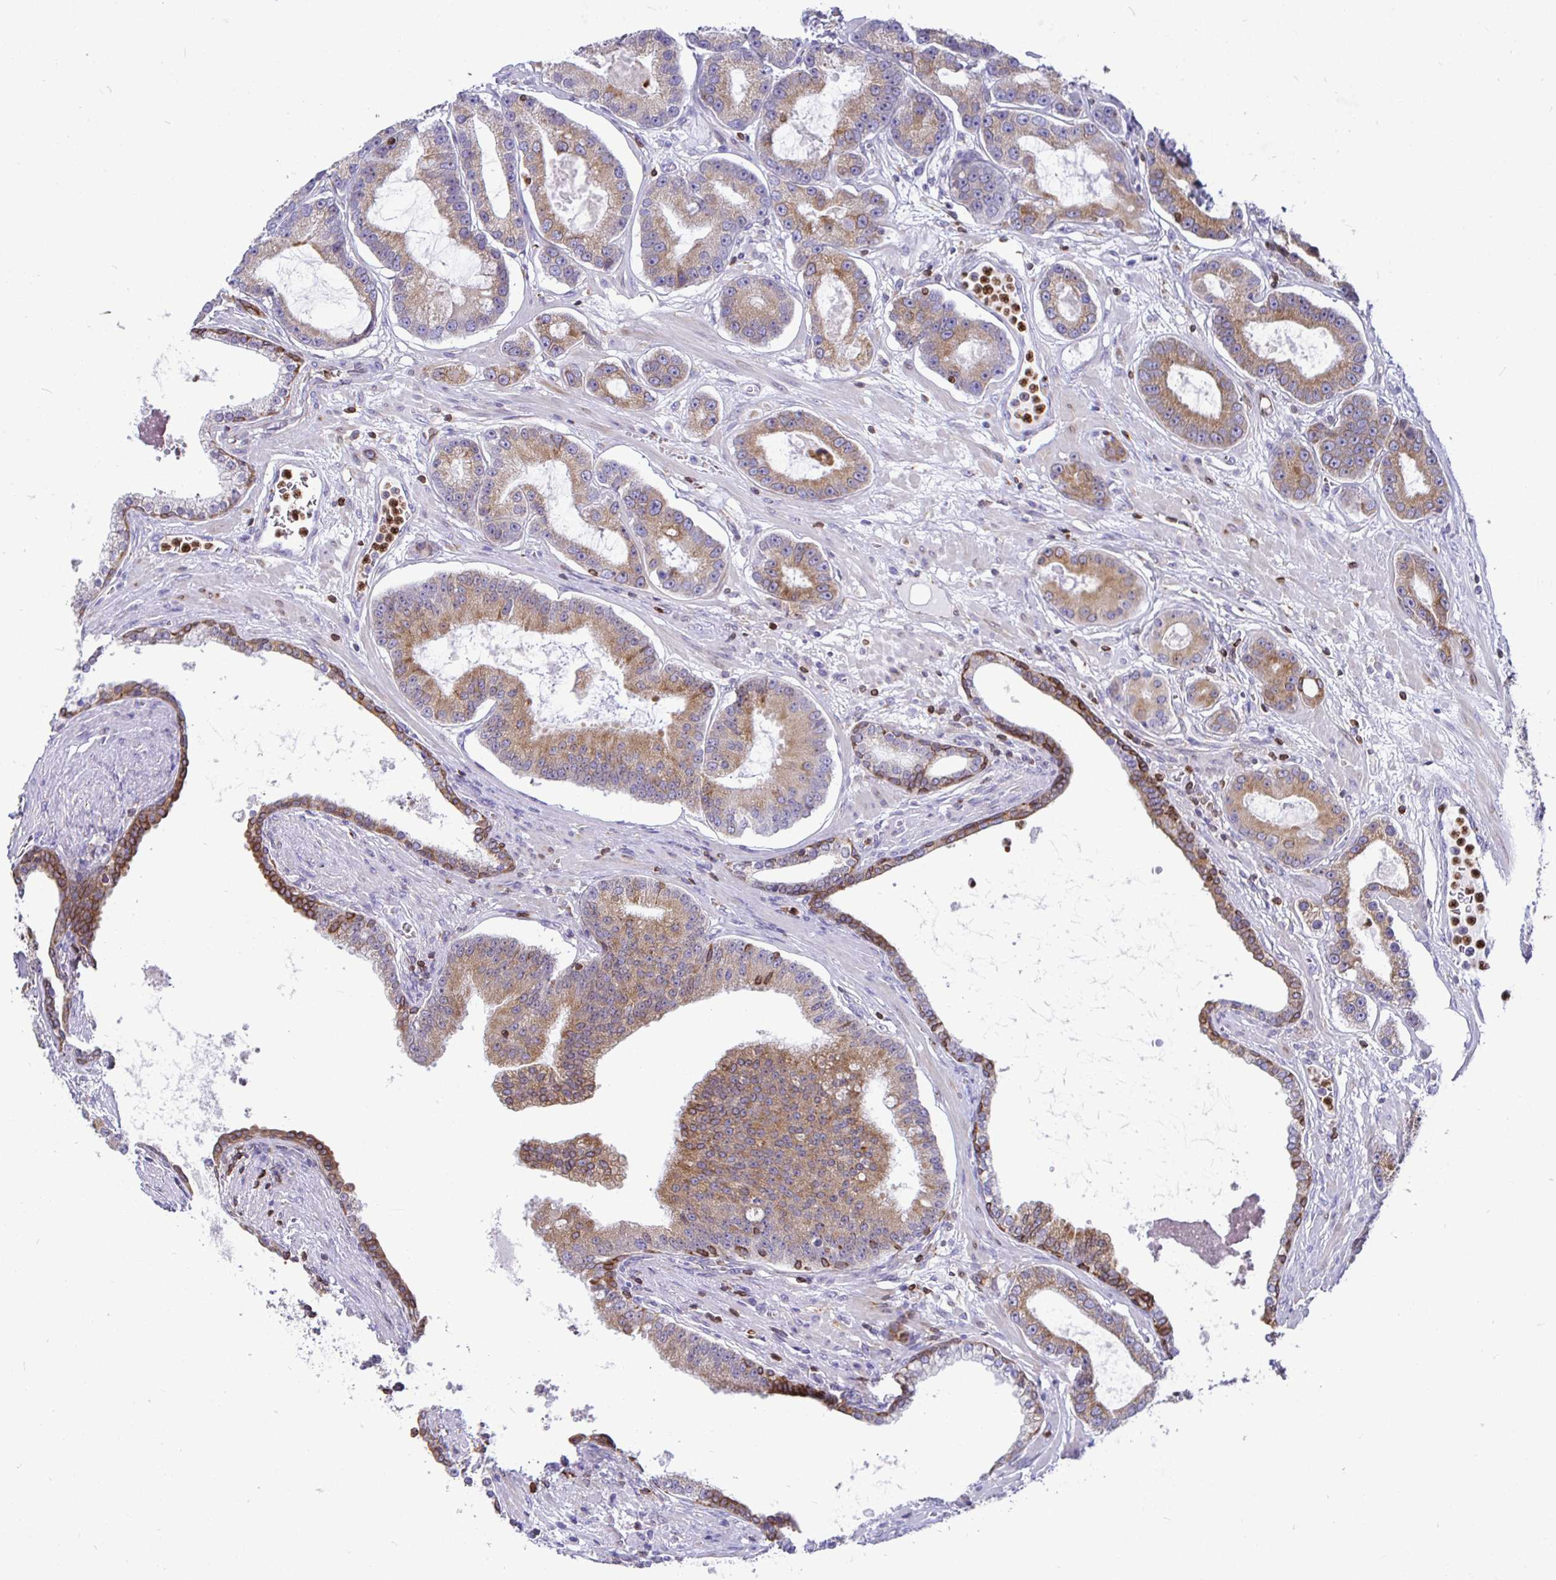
{"staining": {"intensity": "moderate", "quantity": ">75%", "location": "cytoplasmic/membranous"}, "tissue": "prostate cancer", "cell_type": "Tumor cells", "image_type": "cancer", "snomed": [{"axis": "morphology", "description": "Adenocarcinoma, High grade"}, {"axis": "topography", "description": "Prostate"}], "caption": "Protein expression analysis of prostate cancer (adenocarcinoma (high-grade)) demonstrates moderate cytoplasmic/membranous expression in approximately >75% of tumor cells.", "gene": "TP53I11", "patient": {"sex": "male", "age": 65}}